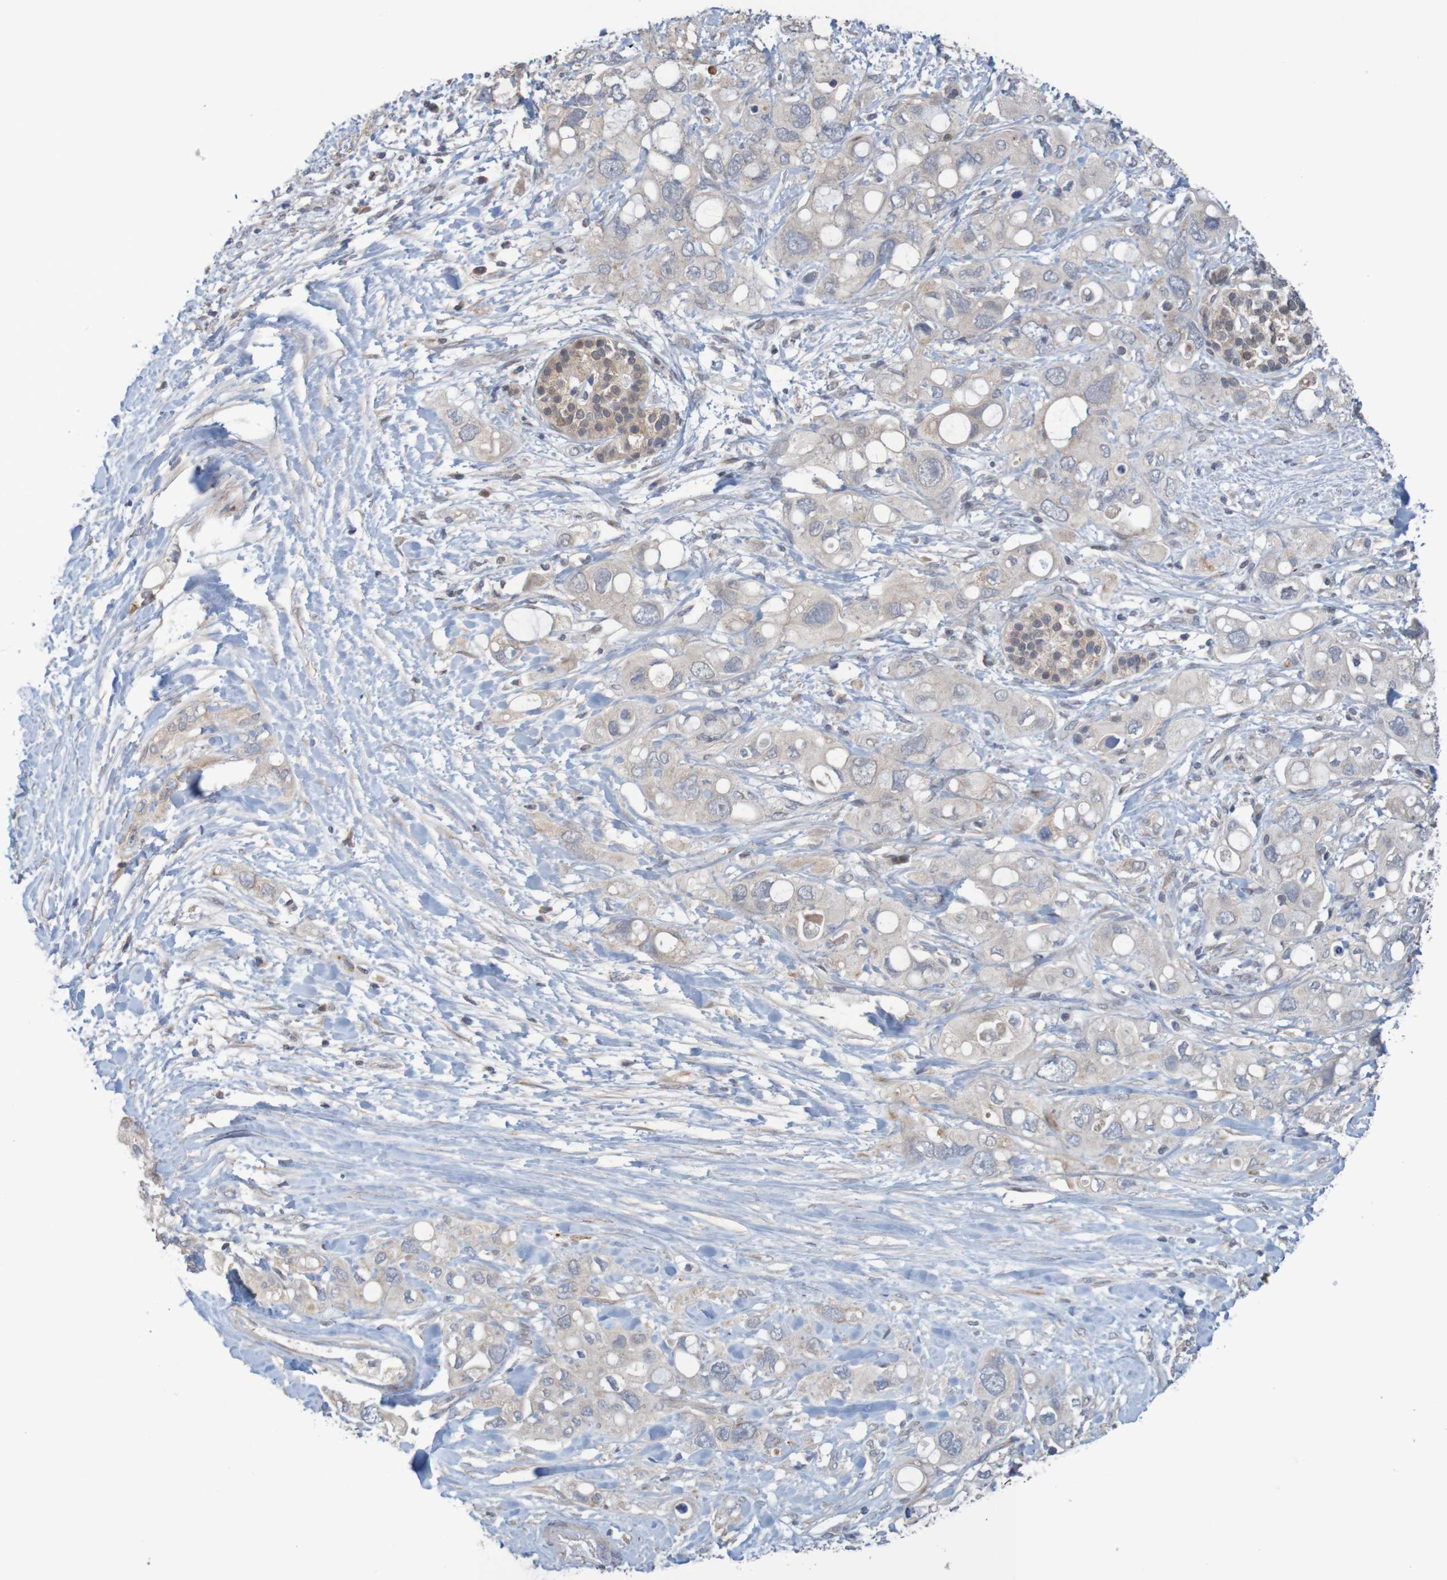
{"staining": {"intensity": "weak", "quantity": "<25%", "location": "cytoplasmic/membranous"}, "tissue": "pancreatic cancer", "cell_type": "Tumor cells", "image_type": "cancer", "snomed": [{"axis": "morphology", "description": "Adenocarcinoma, NOS"}, {"axis": "topography", "description": "Pancreas"}], "caption": "Photomicrograph shows no protein positivity in tumor cells of adenocarcinoma (pancreatic) tissue.", "gene": "ANKK1", "patient": {"sex": "female", "age": 56}}